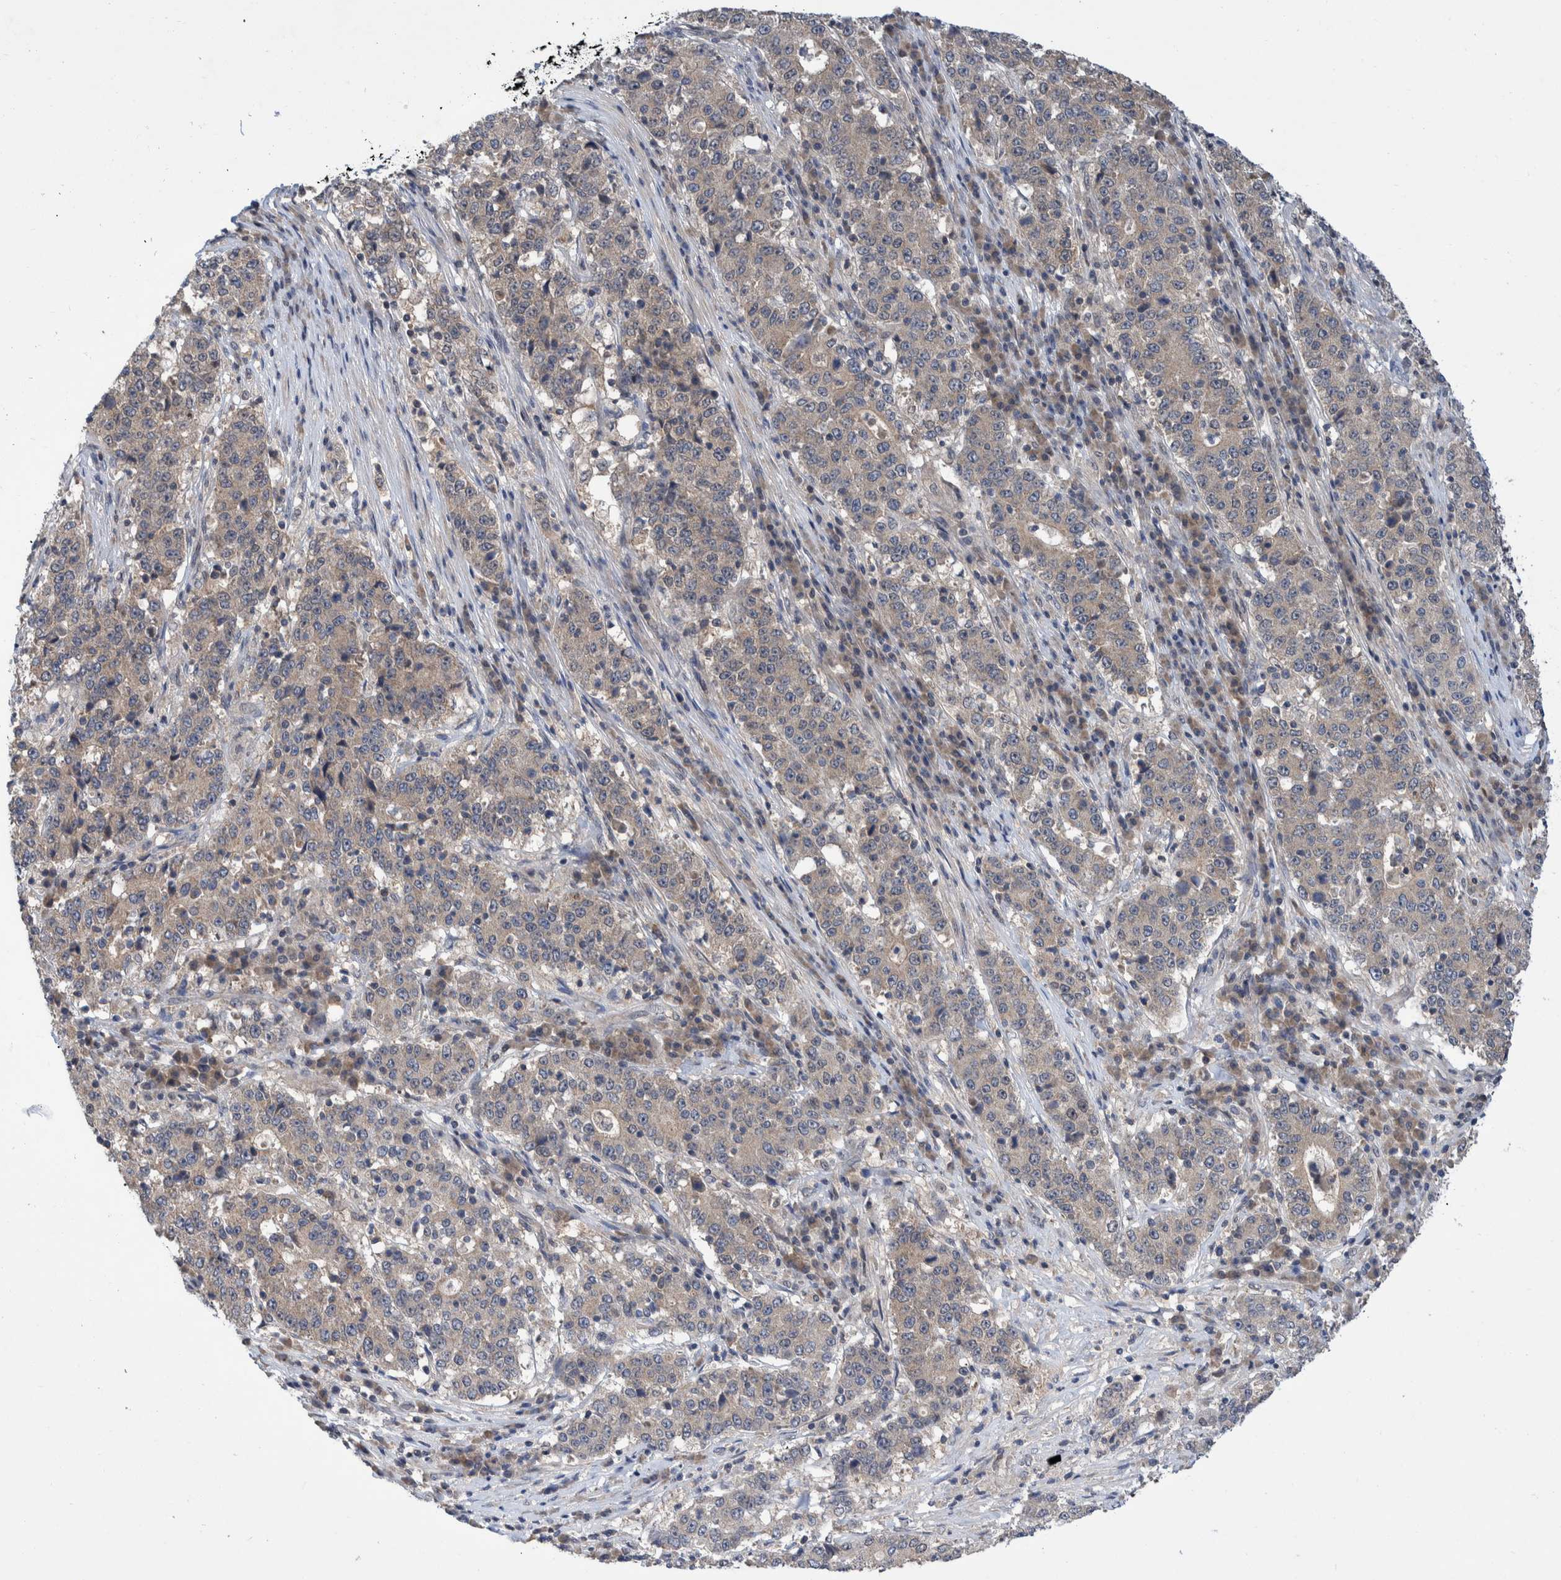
{"staining": {"intensity": "weak", "quantity": "<25%", "location": "cytoplasmic/membranous"}, "tissue": "stomach cancer", "cell_type": "Tumor cells", "image_type": "cancer", "snomed": [{"axis": "morphology", "description": "Adenocarcinoma, NOS"}, {"axis": "topography", "description": "Stomach"}], "caption": "Immunohistochemistry photomicrograph of human adenocarcinoma (stomach) stained for a protein (brown), which shows no expression in tumor cells.", "gene": "PLPBP", "patient": {"sex": "male", "age": 59}}